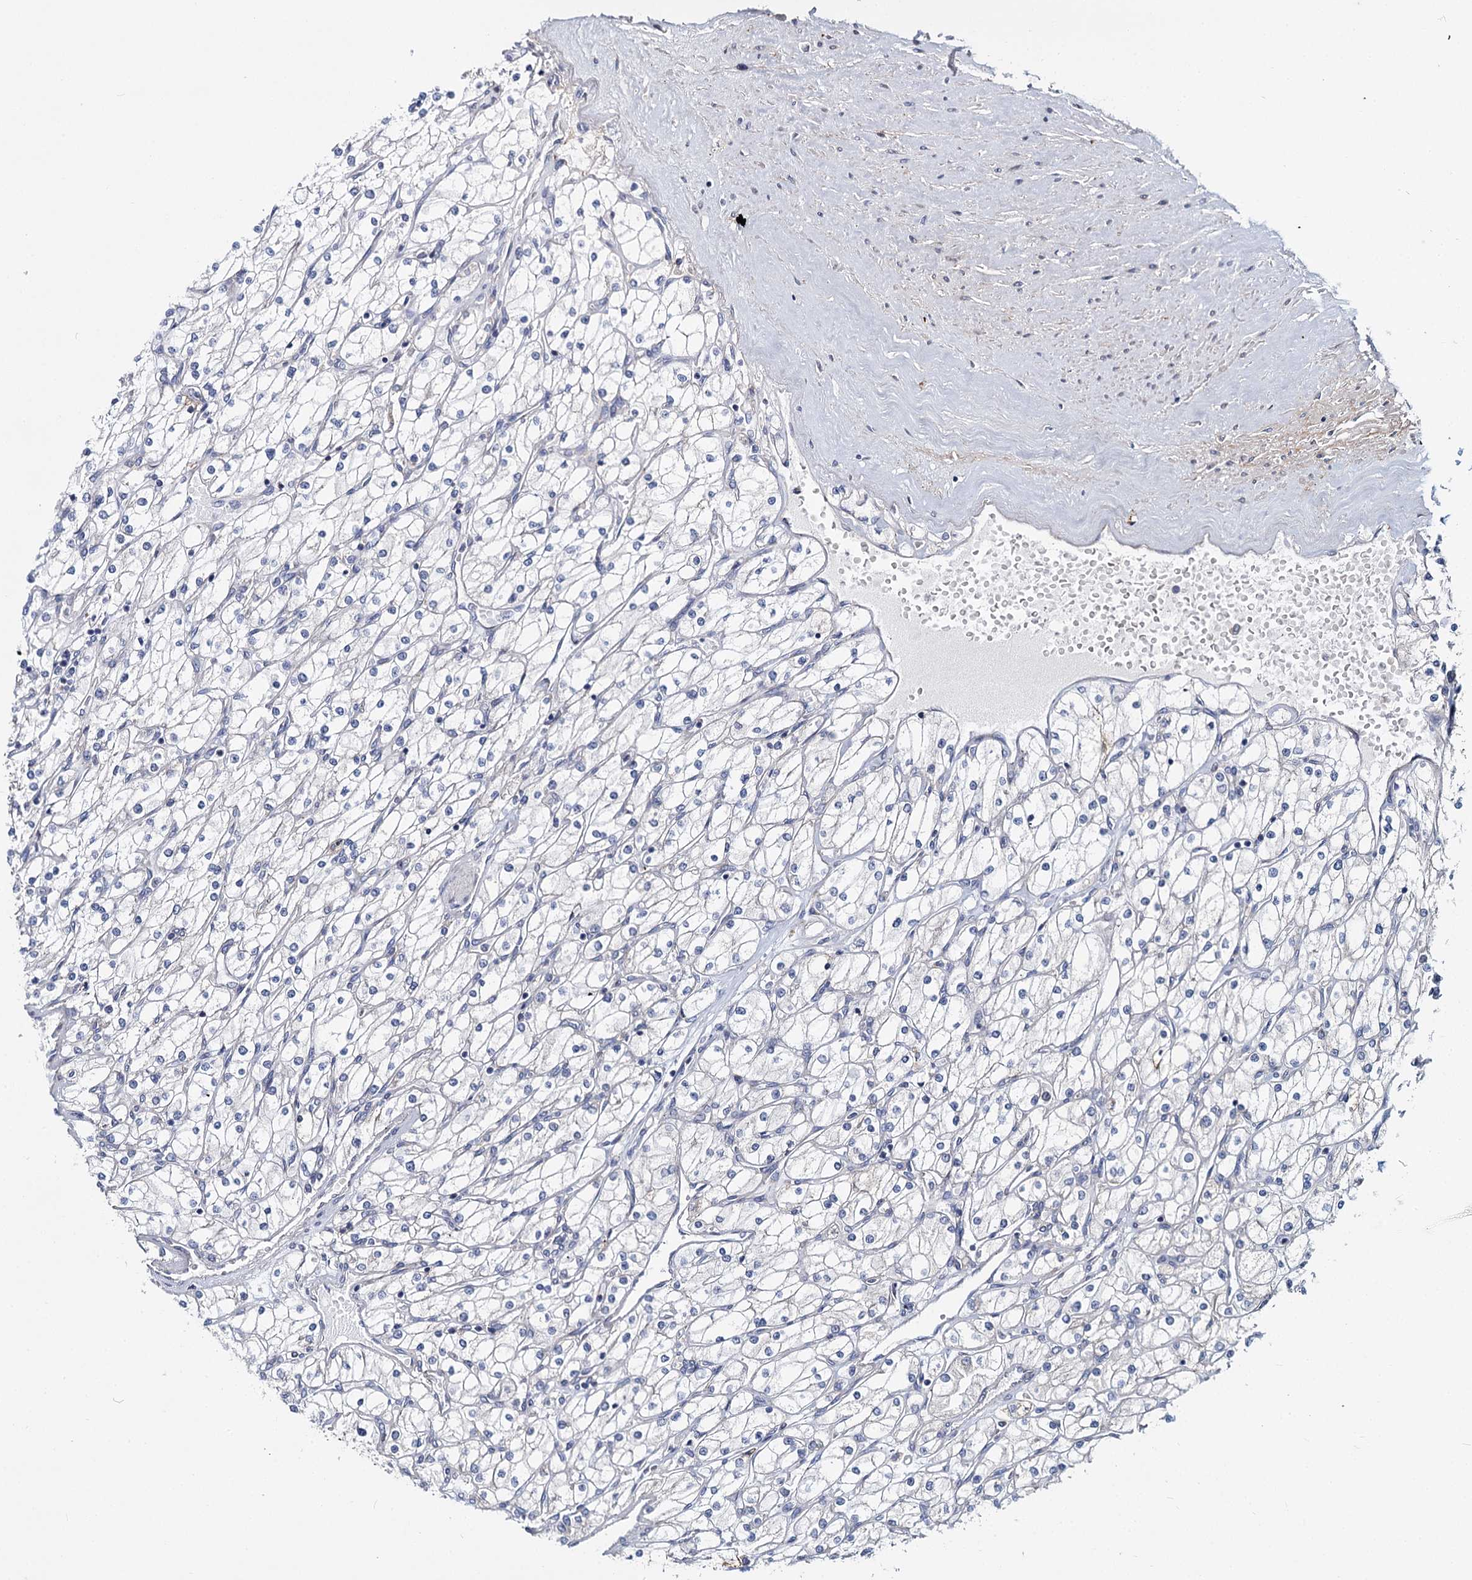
{"staining": {"intensity": "negative", "quantity": "none", "location": "none"}, "tissue": "renal cancer", "cell_type": "Tumor cells", "image_type": "cancer", "snomed": [{"axis": "morphology", "description": "Adenocarcinoma, NOS"}, {"axis": "topography", "description": "Kidney"}], "caption": "There is no significant positivity in tumor cells of renal cancer (adenocarcinoma).", "gene": "DCUN1D2", "patient": {"sex": "male", "age": 80}}